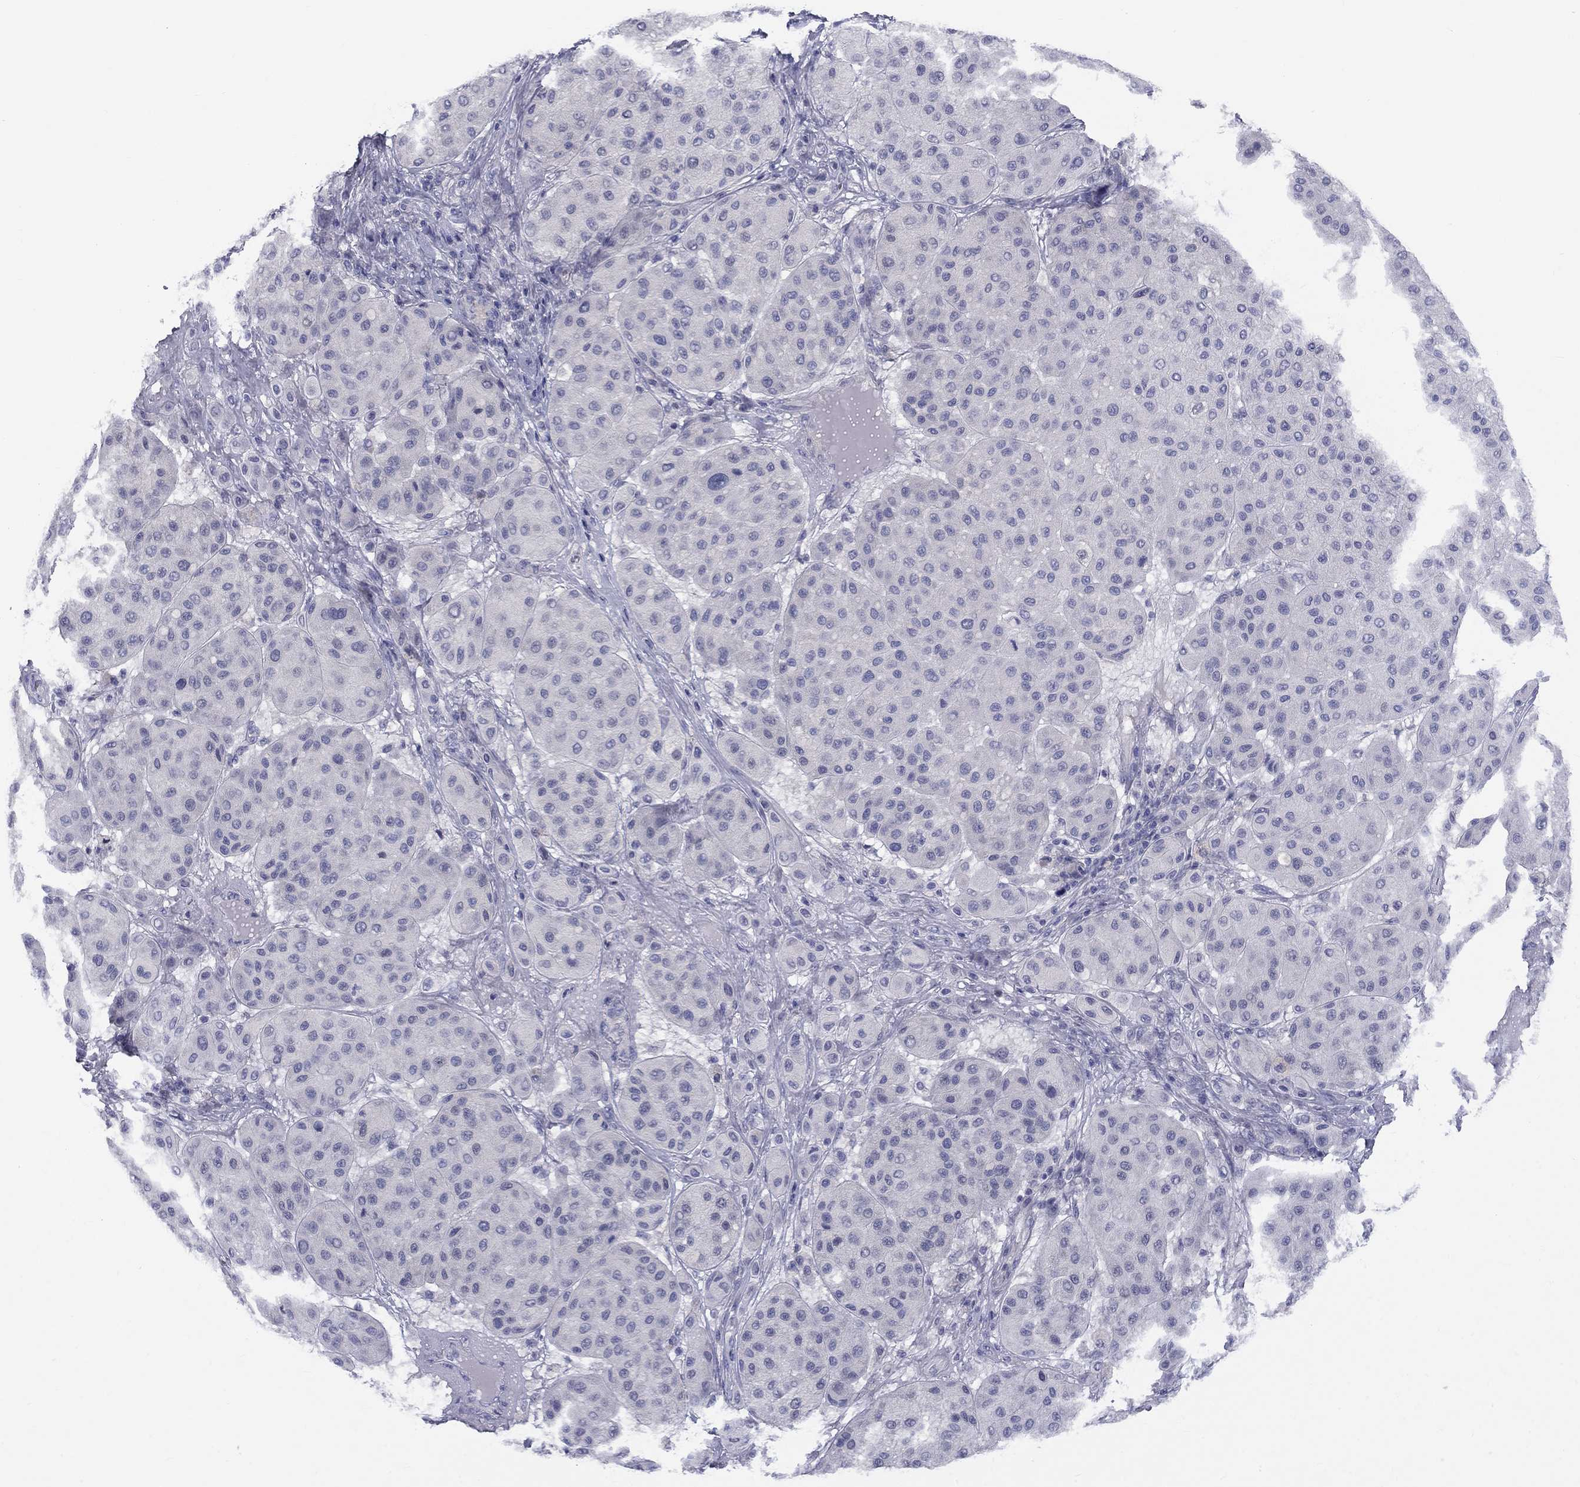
{"staining": {"intensity": "negative", "quantity": "none", "location": "none"}, "tissue": "melanoma", "cell_type": "Tumor cells", "image_type": "cancer", "snomed": [{"axis": "morphology", "description": "Malignant melanoma, Metastatic site"}, {"axis": "topography", "description": "Smooth muscle"}], "caption": "This is an immunohistochemistry photomicrograph of melanoma. There is no positivity in tumor cells.", "gene": "CACNA1A", "patient": {"sex": "male", "age": 41}}